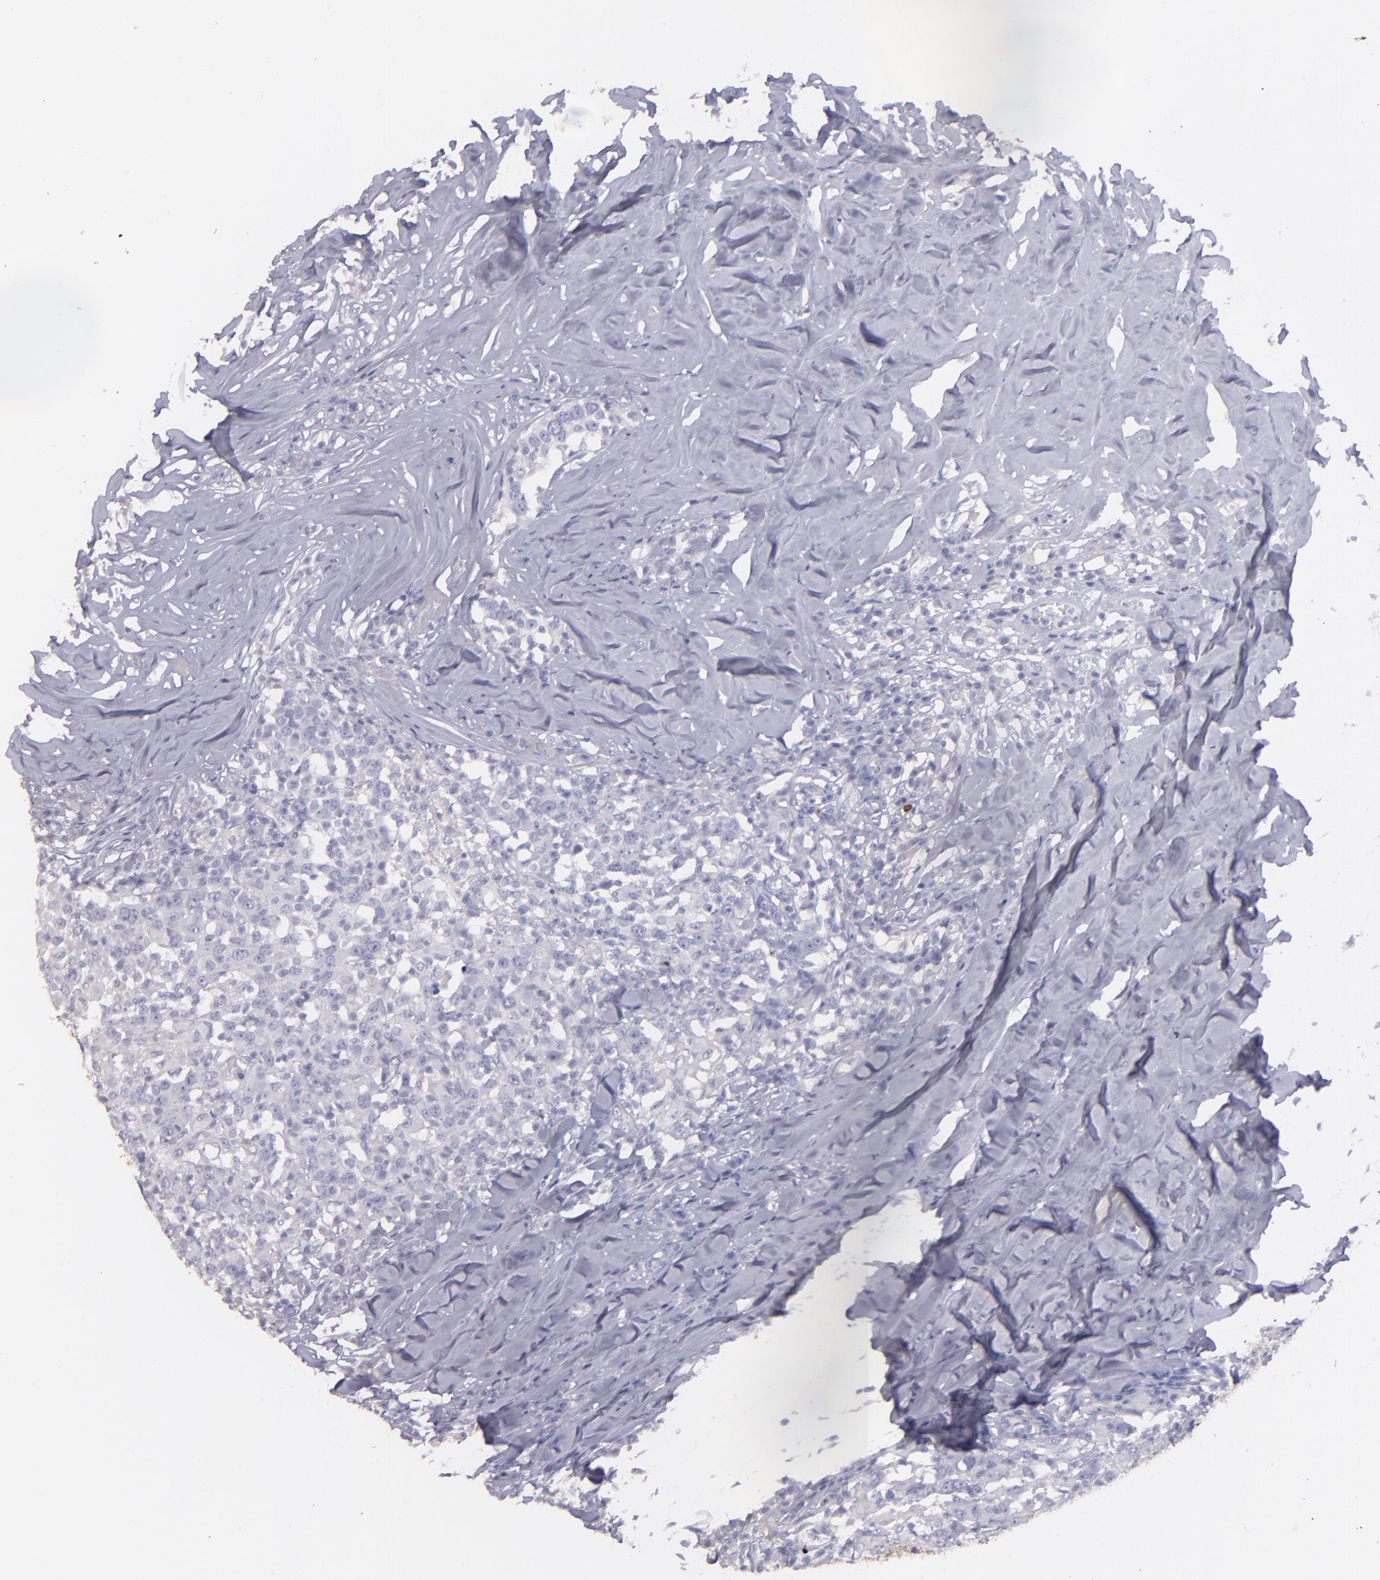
{"staining": {"intensity": "negative", "quantity": "none", "location": "none"}, "tissue": "head and neck cancer", "cell_type": "Tumor cells", "image_type": "cancer", "snomed": [{"axis": "morphology", "description": "Adenocarcinoma, NOS"}, {"axis": "topography", "description": "Salivary gland"}, {"axis": "topography", "description": "Head-Neck"}], "caption": "Human head and neck cancer (adenocarcinoma) stained for a protein using immunohistochemistry reveals no staining in tumor cells.", "gene": "SNAP25", "patient": {"sex": "female", "age": 65}}